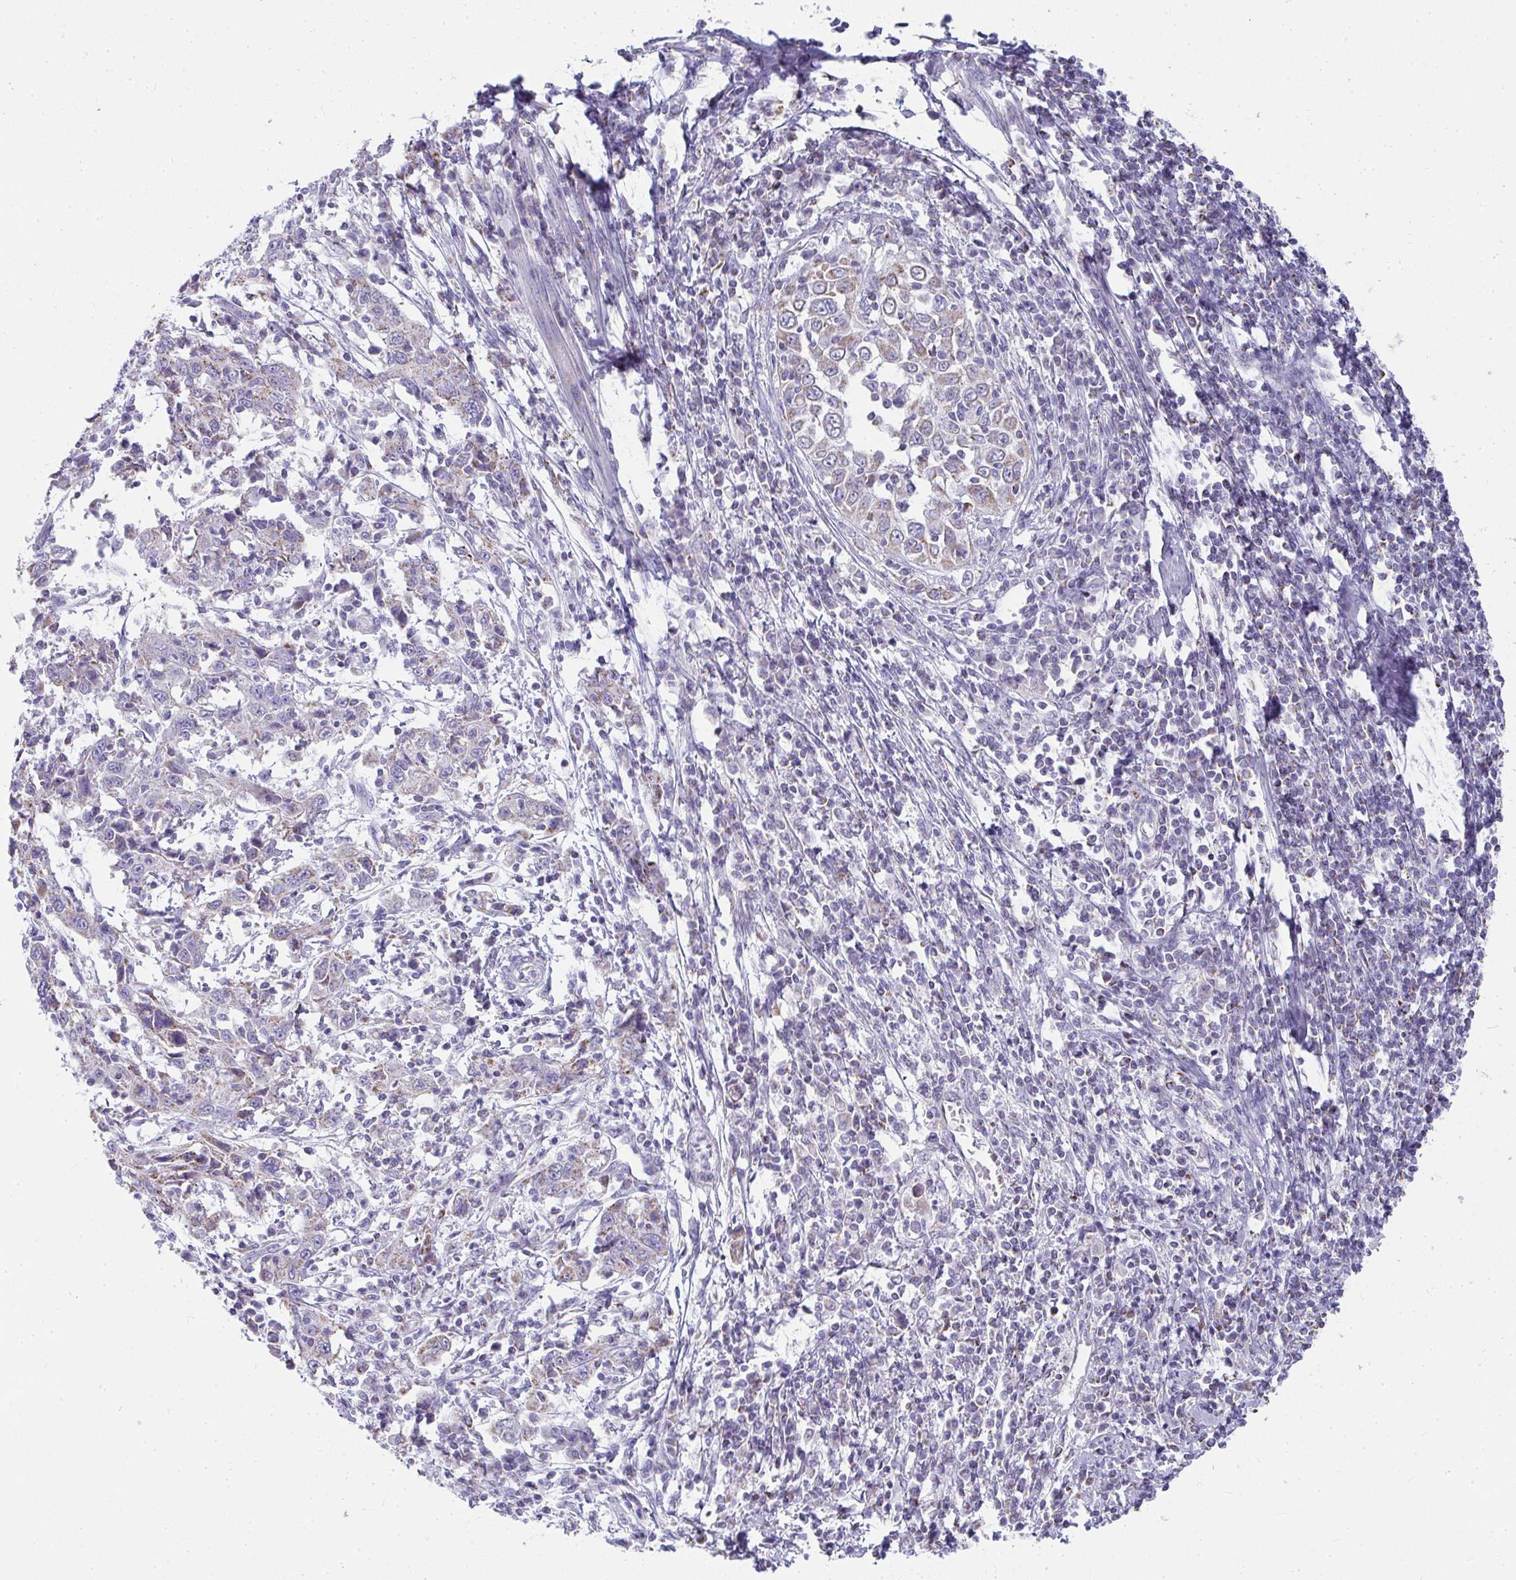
{"staining": {"intensity": "weak", "quantity": "<25%", "location": "cytoplasmic/membranous"}, "tissue": "cervical cancer", "cell_type": "Tumor cells", "image_type": "cancer", "snomed": [{"axis": "morphology", "description": "Squamous cell carcinoma, NOS"}, {"axis": "topography", "description": "Cervix"}], "caption": "Tumor cells are negative for protein expression in human cervical cancer.", "gene": "SLC6A1", "patient": {"sex": "female", "age": 46}}